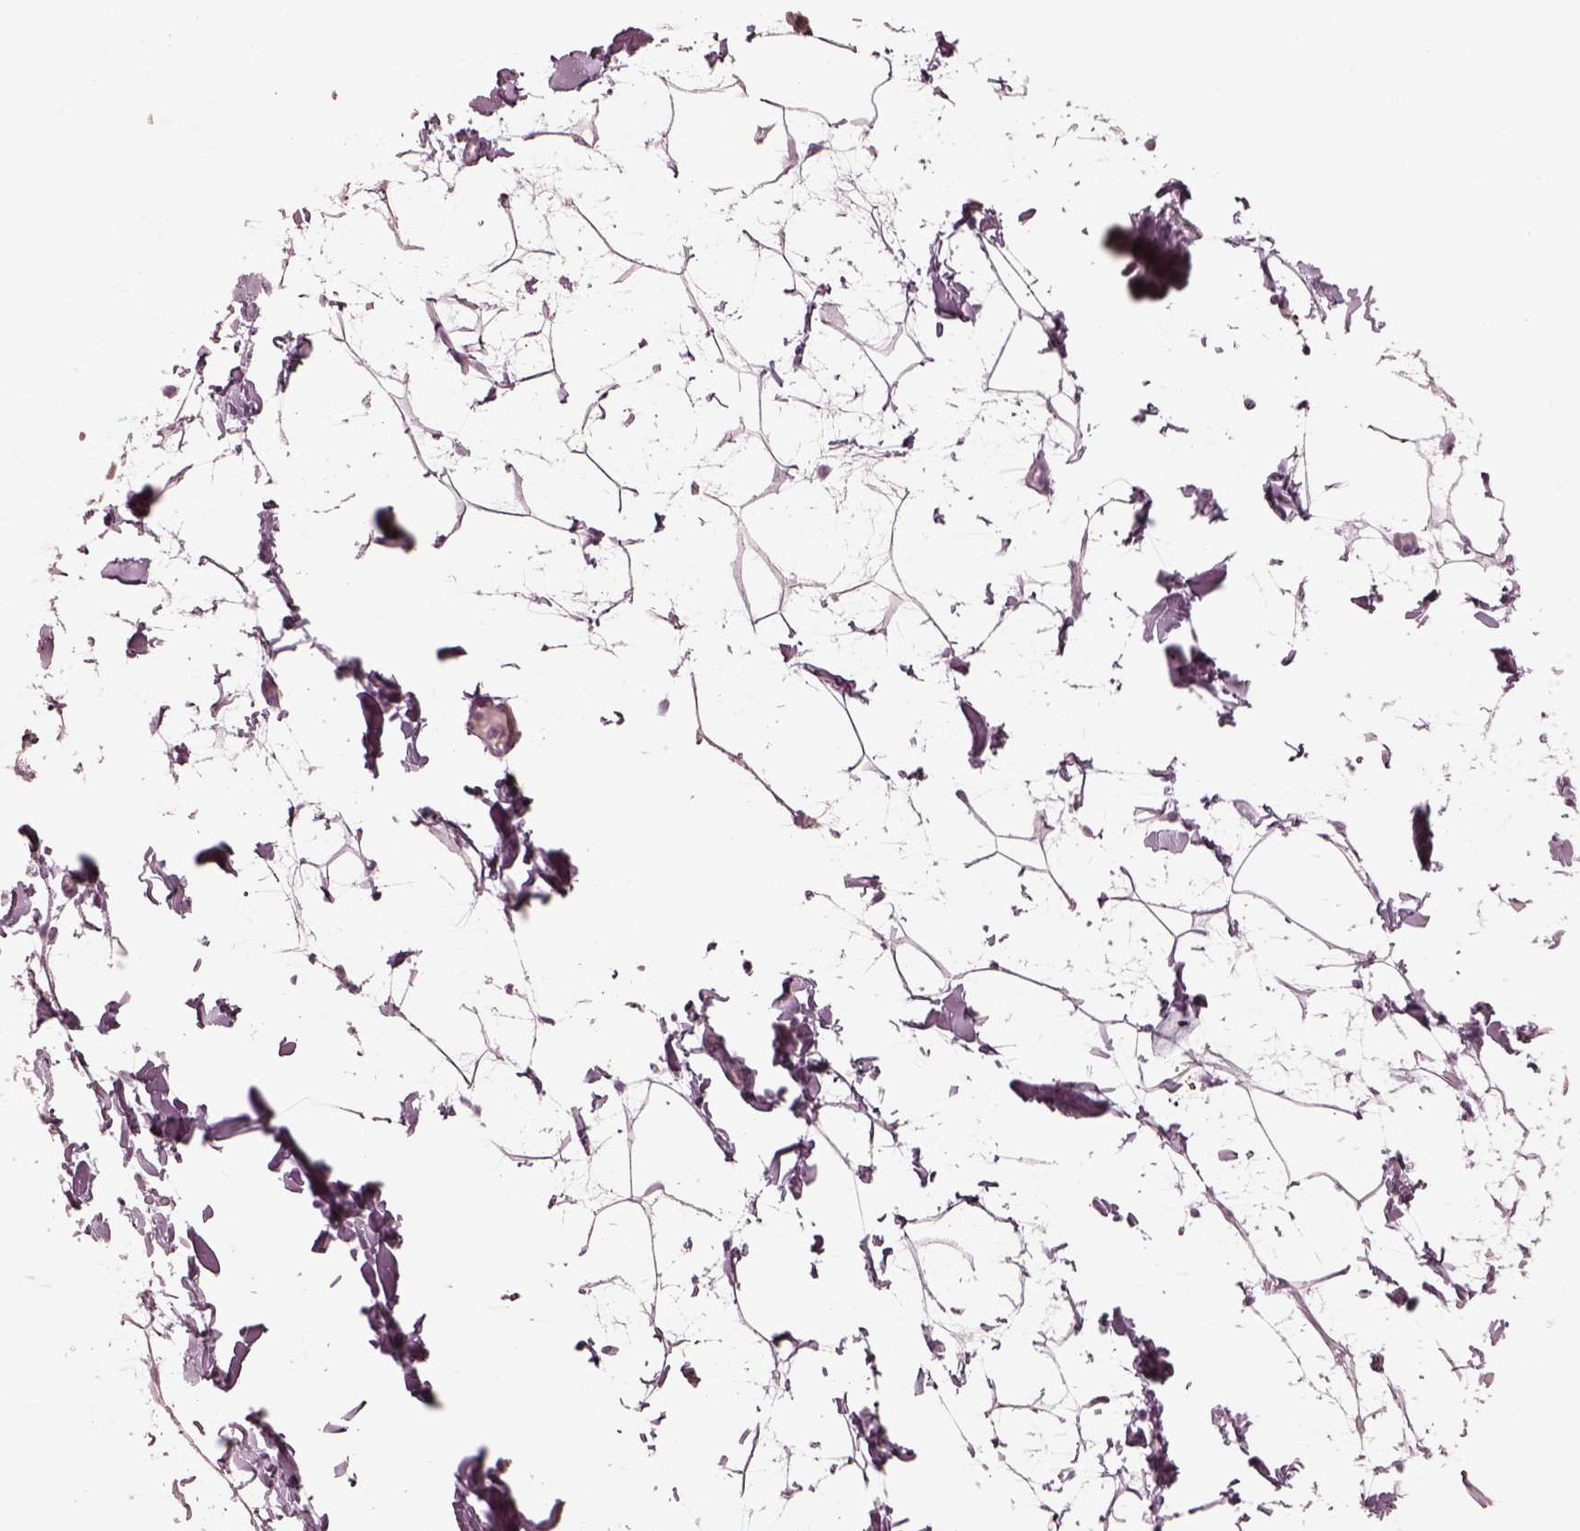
{"staining": {"intensity": "negative", "quantity": "none", "location": "none"}, "tissue": "adipose tissue", "cell_type": "Adipocytes", "image_type": "normal", "snomed": [{"axis": "morphology", "description": "Normal tissue, NOS"}, {"axis": "topography", "description": "Gallbladder"}, {"axis": "topography", "description": "Peripheral nerve tissue"}], "caption": "High magnification brightfield microscopy of unremarkable adipose tissue stained with DAB (brown) and counterstained with hematoxylin (blue): adipocytes show no significant staining.", "gene": "RSPH9", "patient": {"sex": "female", "age": 45}}